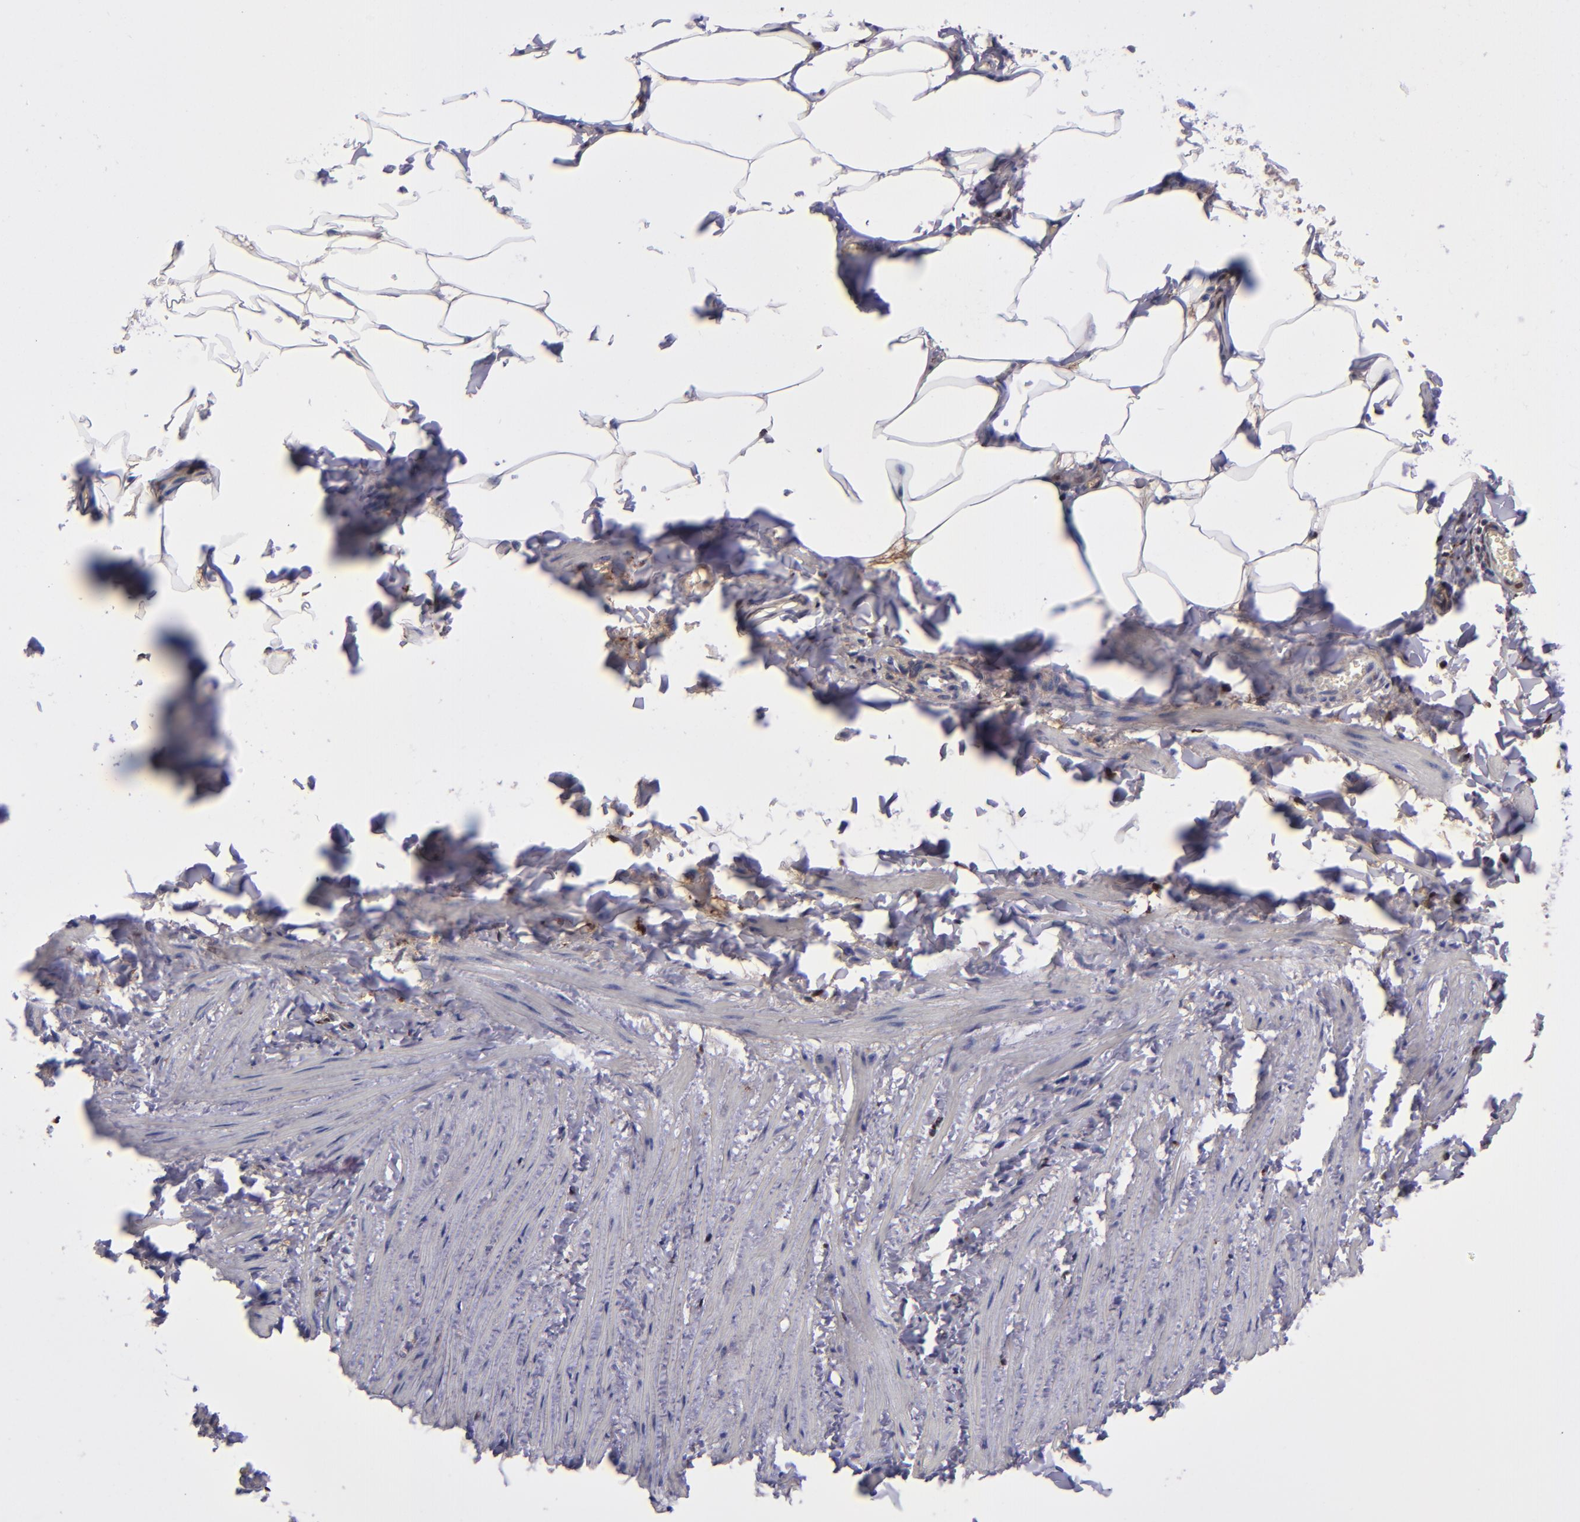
{"staining": {"intensity": "weak", "quantity": "25%-75%", "location": "cytoplasmic/membranous"}, "tissue": "adipose tissue", "cell_type": "Adipocytes", "image_type": "normal", "snomed": [{"axis": "morphology", "description": "Normal tissue, NOS"}, {"axis": "topography", "description": "Vascular tissue"}], "caption": "Immunohistochemistry image of unremarkable adipose tissue stained for a protein (brown), which shows low levels of weak cytoplasmic/membranous expression in approximately 25%-75% of adipocytes.", "gene": "TYMP", "patient": {"sex": "male", "age": 41}}